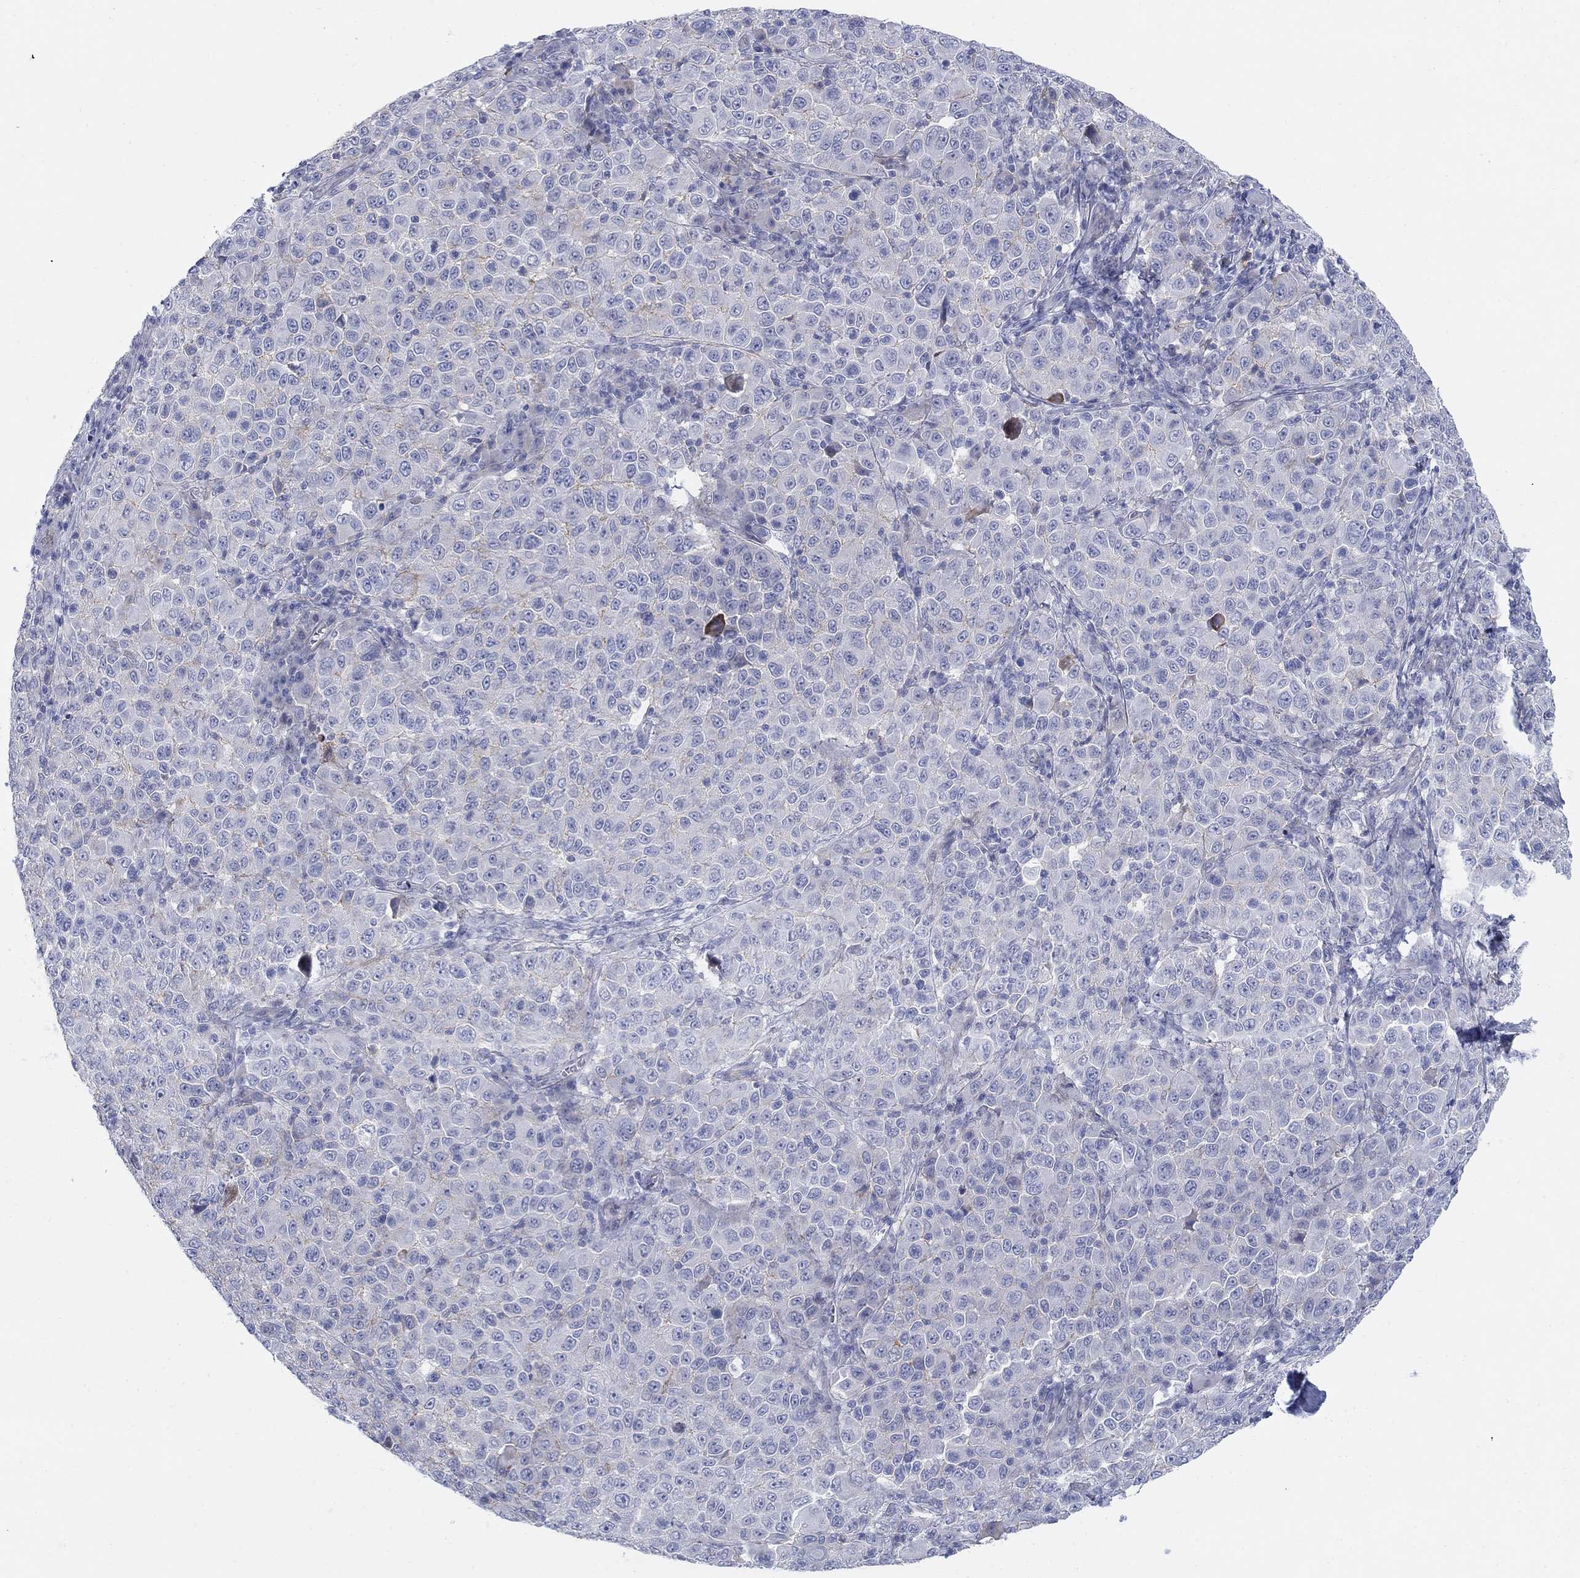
{"staining": {"intensity": "negative", "quantity": "none", "location": "none"}, "tissue": "melanoma", "cell_type": "Tumor cells", "image_type": "cancer", "snomed": [{"axis": "morphology", "description": "Malignant melanoma, NOS"}, {"axis": "topography", "description": "Skin"}], "caption": "An IHC micrograph of malignant melanoma is shown. There is no staining in tumor cells of malignant melanoma.", "gene": "HEATR4", "patient": {"sex": "female", "age": 57}}